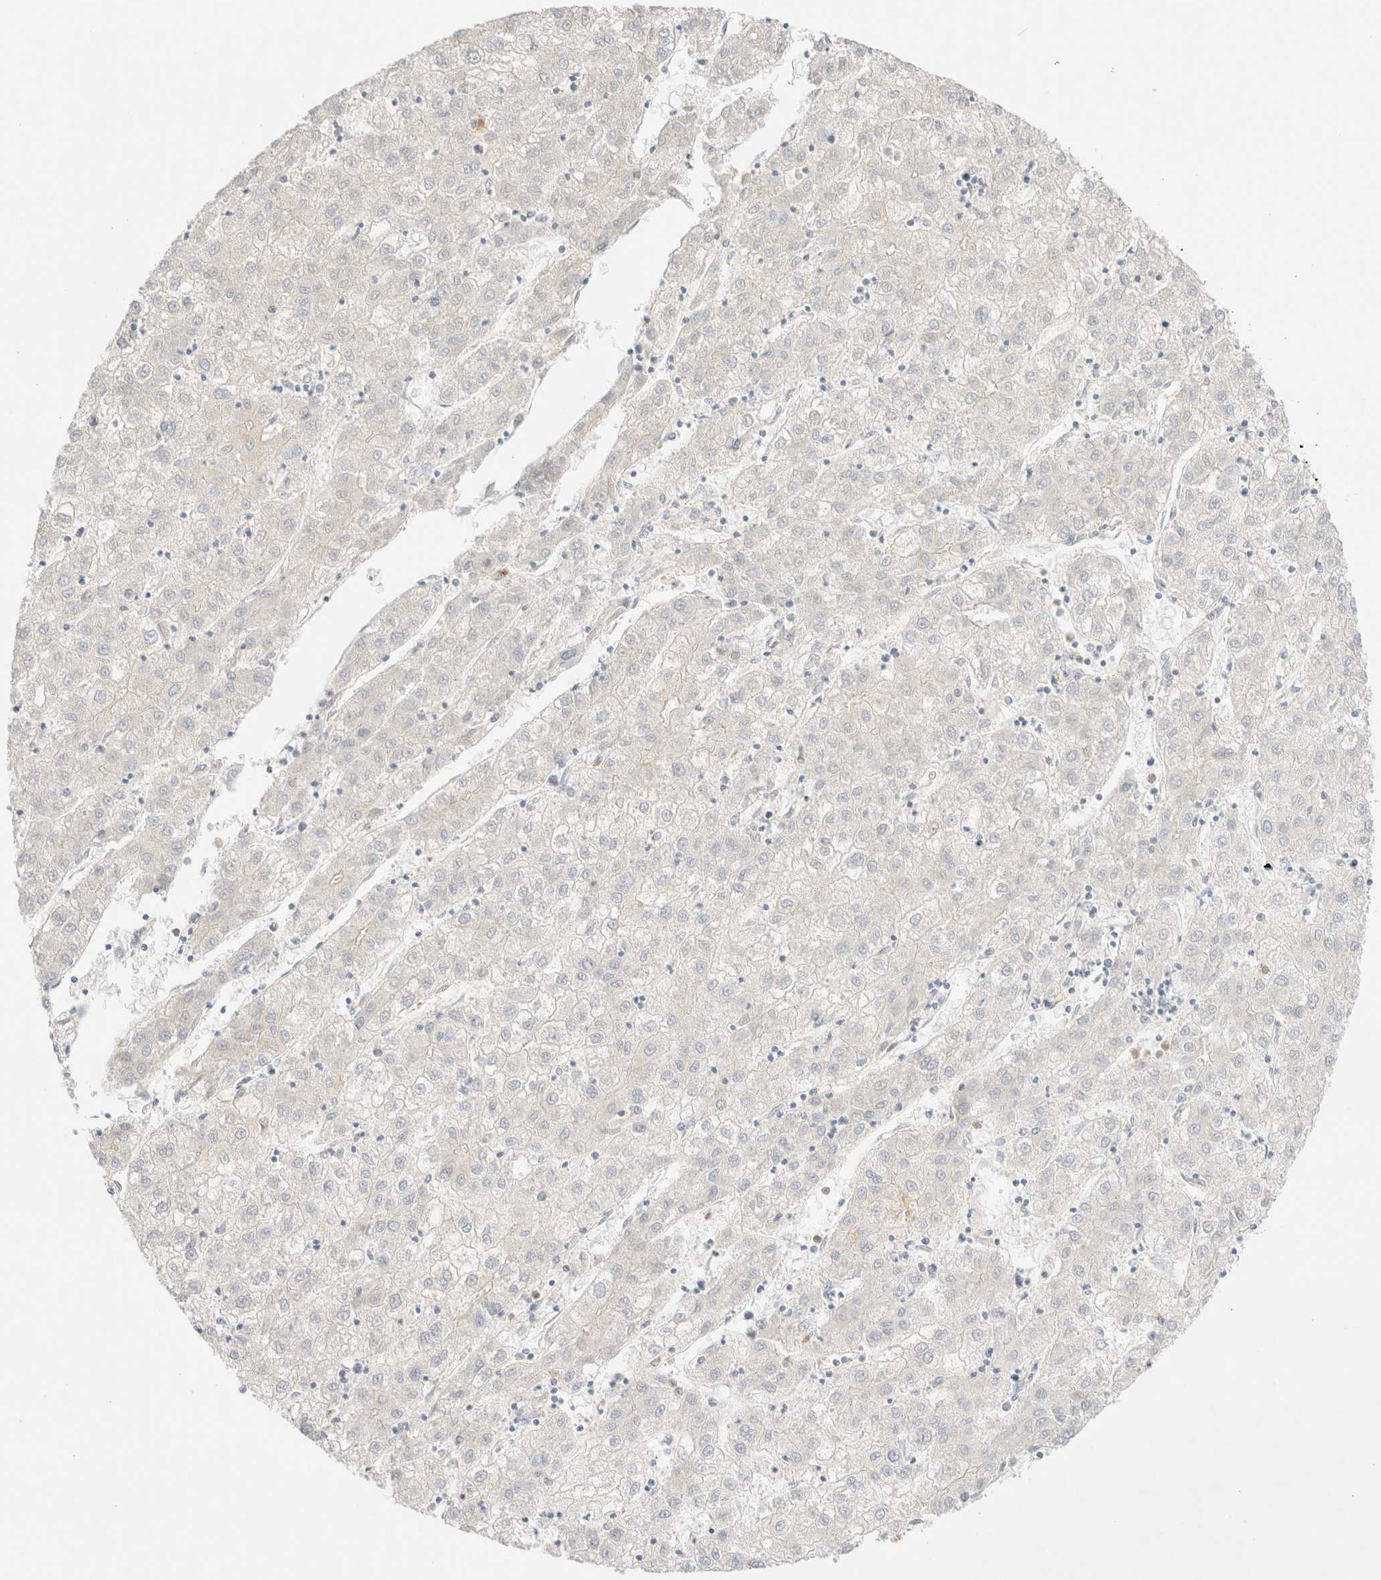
{"staining": {"intensity": "negative", "quantity": "none", "location": "none"}, "tissue": "liver cancer", "cell_type": "Tumor cells", "image_type": "cancer", "snomed": [{"axis": "morphology", "description": "Carcinoma, Hepatocellular, NOS"}, {"axis": "topography", "description": "Liver"}], "caption": "Micrograph shows no protein staining in tumor cells of hepatocellular carcinoma (liver) tissue.", "gene": "NIBAN2", "patient": {"sex": "male", "age": 72}}